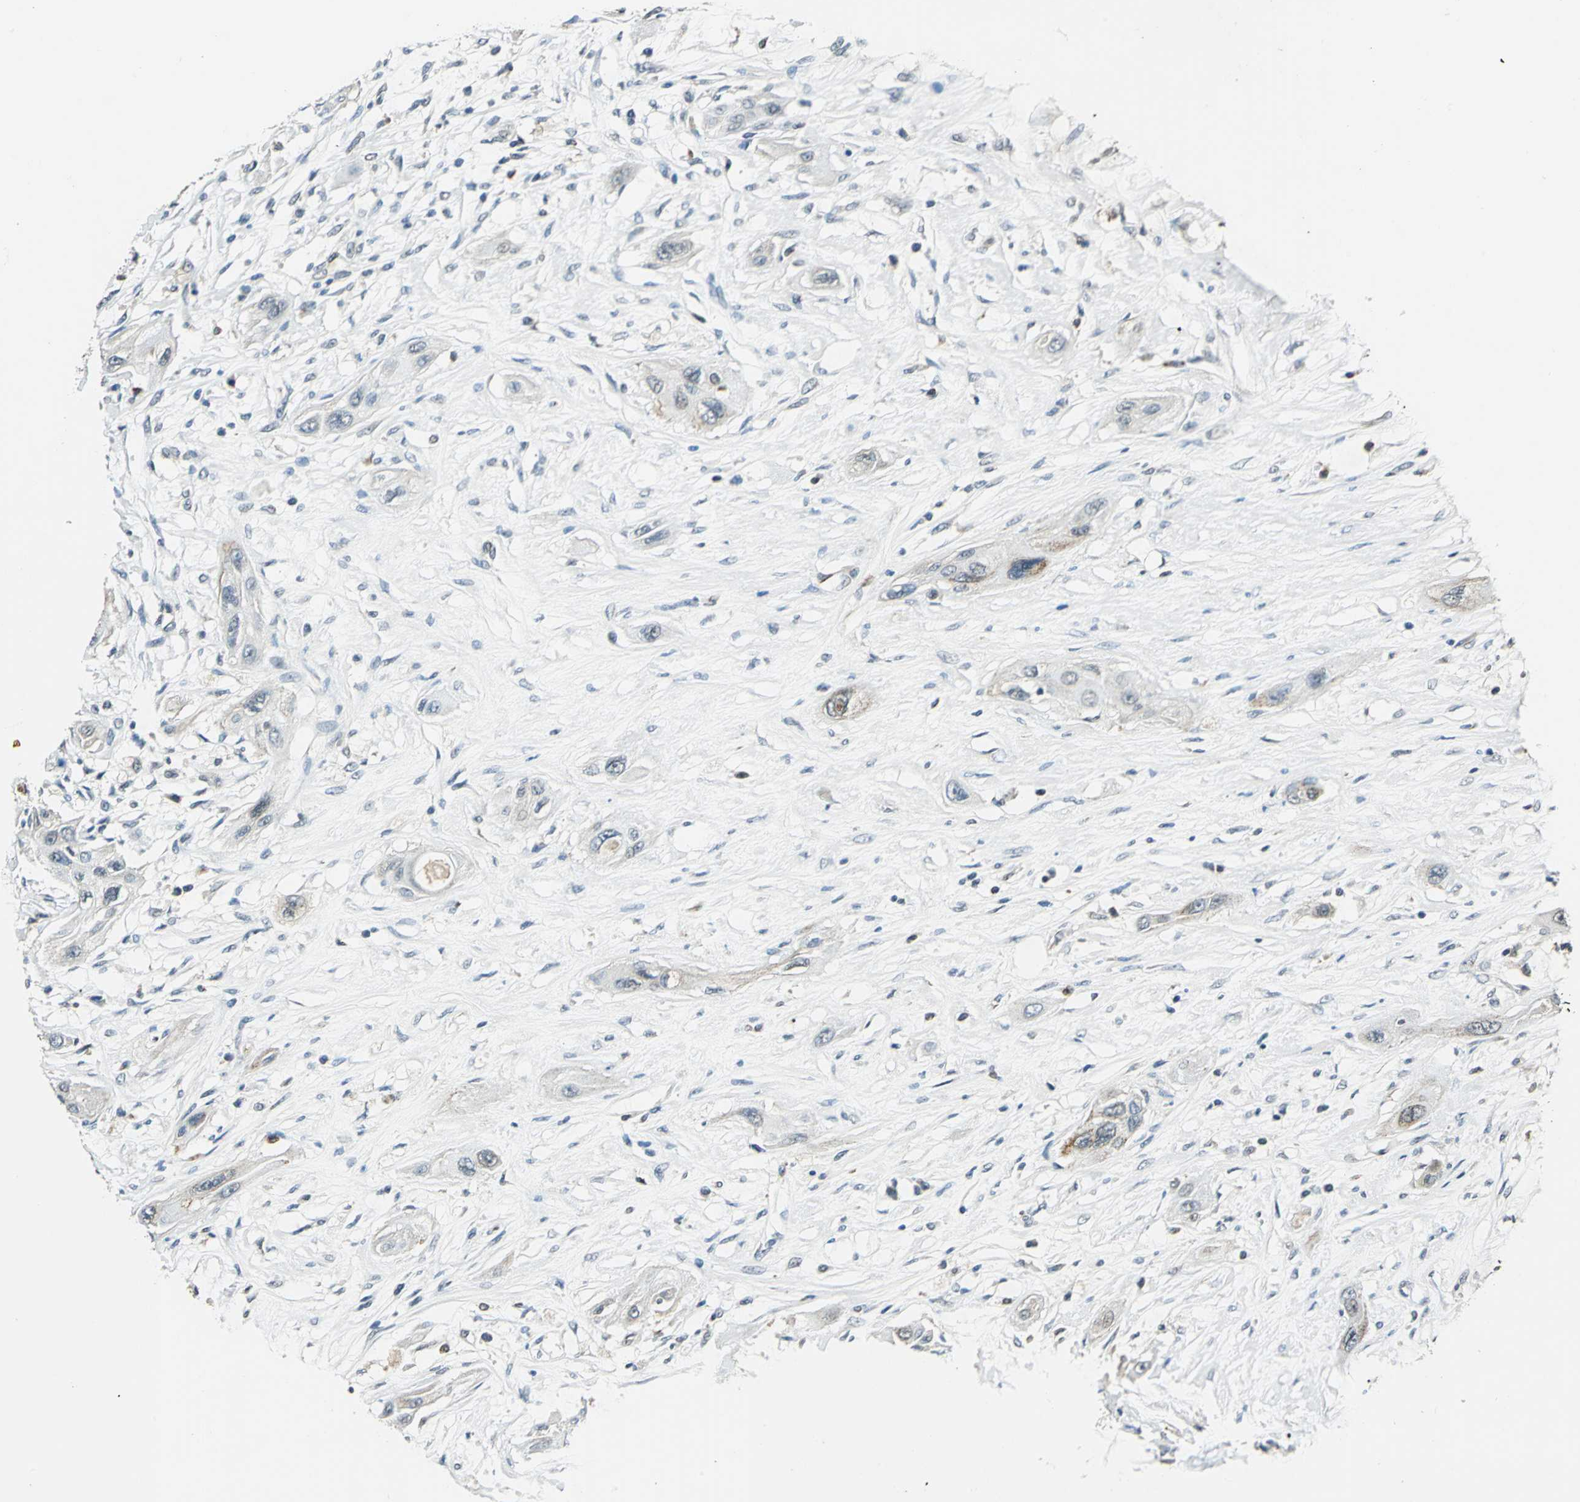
{"staining": {"intensity": "negative", "quantity": "none", "location": "none"}, "tissue": "lung cancer", "cell_type": "Tumor cells", "image_type": "cancer", "snomed": [{"axis": "morphology", "description": "Squamous cell carcinoma, NOS"}, {"axis": "topography", "description": "Lung"}], "caption": "This is a photomicrograph of immunohistochemistry staining of lung squamous cell carcinoma, which shows no positivity in tumor cells. The staining is performed using DAB (3,3'-diaminobenzidine) brown chromogen with nuclei counter-stained in using hematoxylin.", "gene": "NUDT2", "patient": {"sex": "female", "age": 47}}